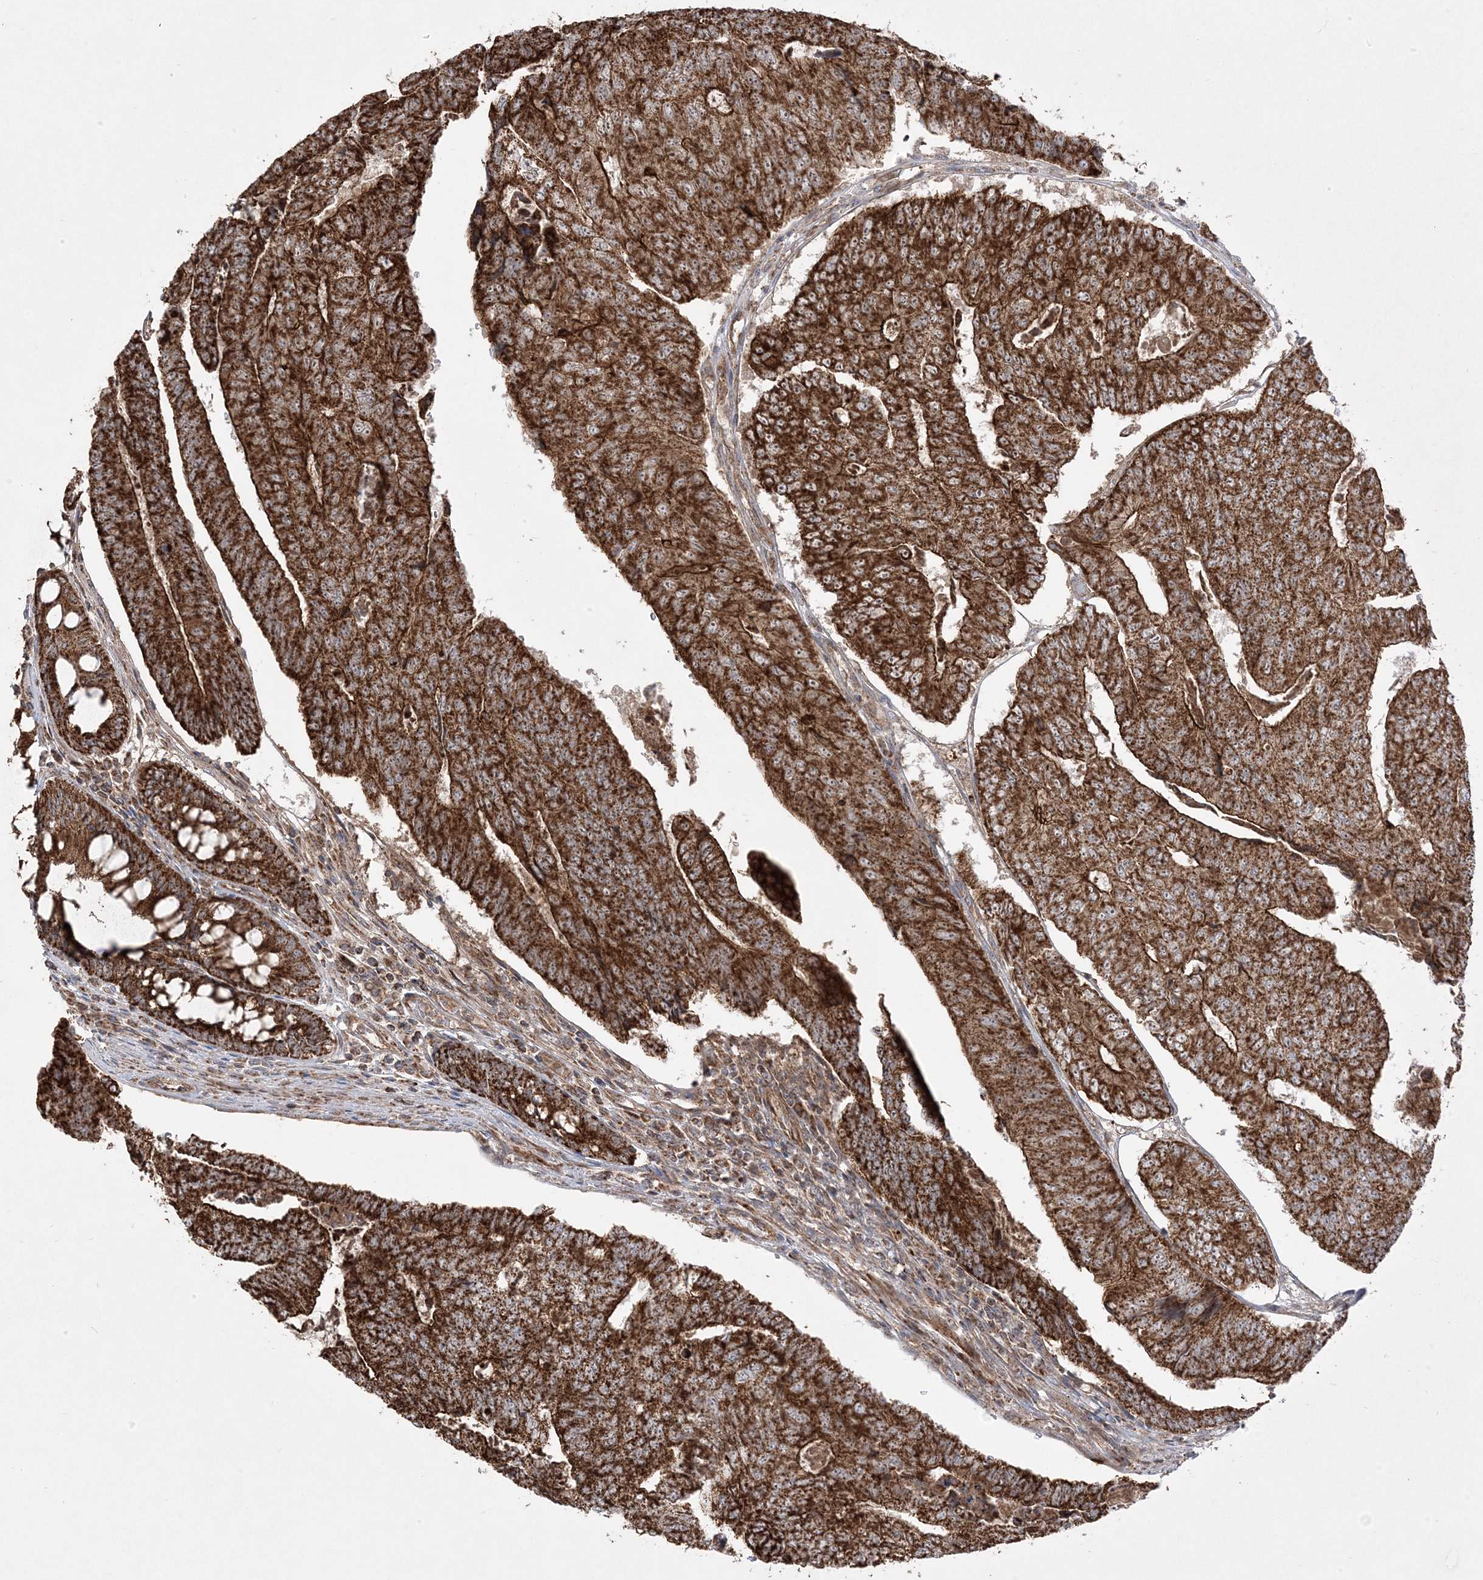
{"staining": {"intensity": "strong", "quantity": ">75%", "location": "cytoplasmic/membranous"}, "tissue": "colorectal cancer", "cell_type": "Tumor cells", "image_type": "cancer", "snomed": [{"axis": "morphology", "description": "Adenocarcinoma, NOS"}, {"axis": "topography", "description": "Colon"}], "caption": "Brown immunohistochemical staining in adenocarcinoma (colorectal) displays strong cytoplasmic/membranous expression in approximately >75% of tumor cells.", "gene": "CLUAP1", "patient": {"sex": "female", "age": 67}}